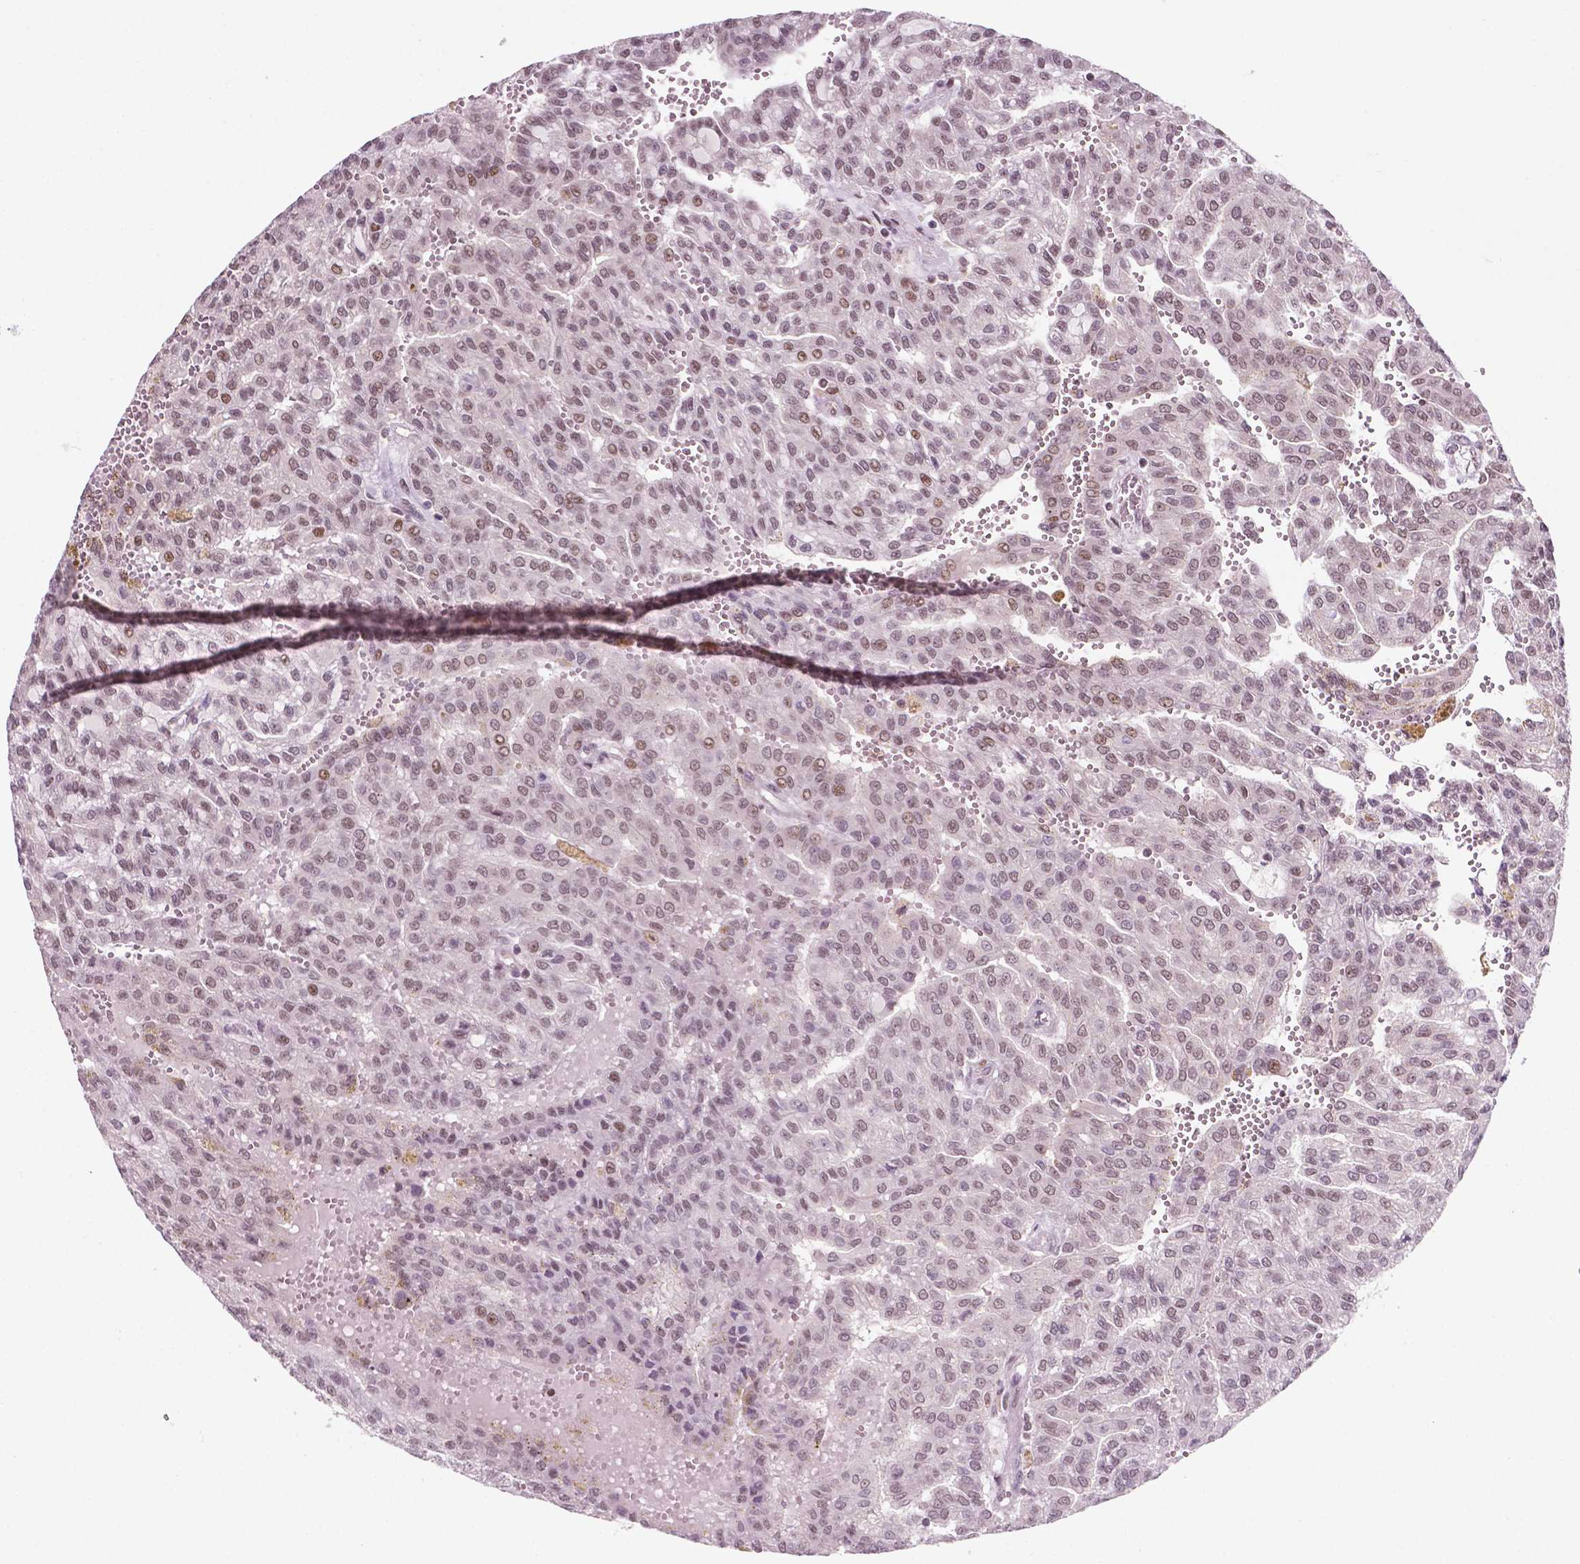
{"staining": {"intensity": "moderate", "quantity": "25%-75%", "location": "nuclear"}, "tissue": "renal cancer", "cell_type": "Tumor cells", "image_type": "cancer", "snomed": [{"axis": "morphology", "description": "Adenocarcinoma, NOS"}, {"axis": "topography", "description": "Kidney"}], "caption": "Renal adenocarcinoma stained for a protein exhibits moderate nuclear positivity in tumor cells.", "gene": "PER2", "patient": {"sex": "male", "age": 63}}